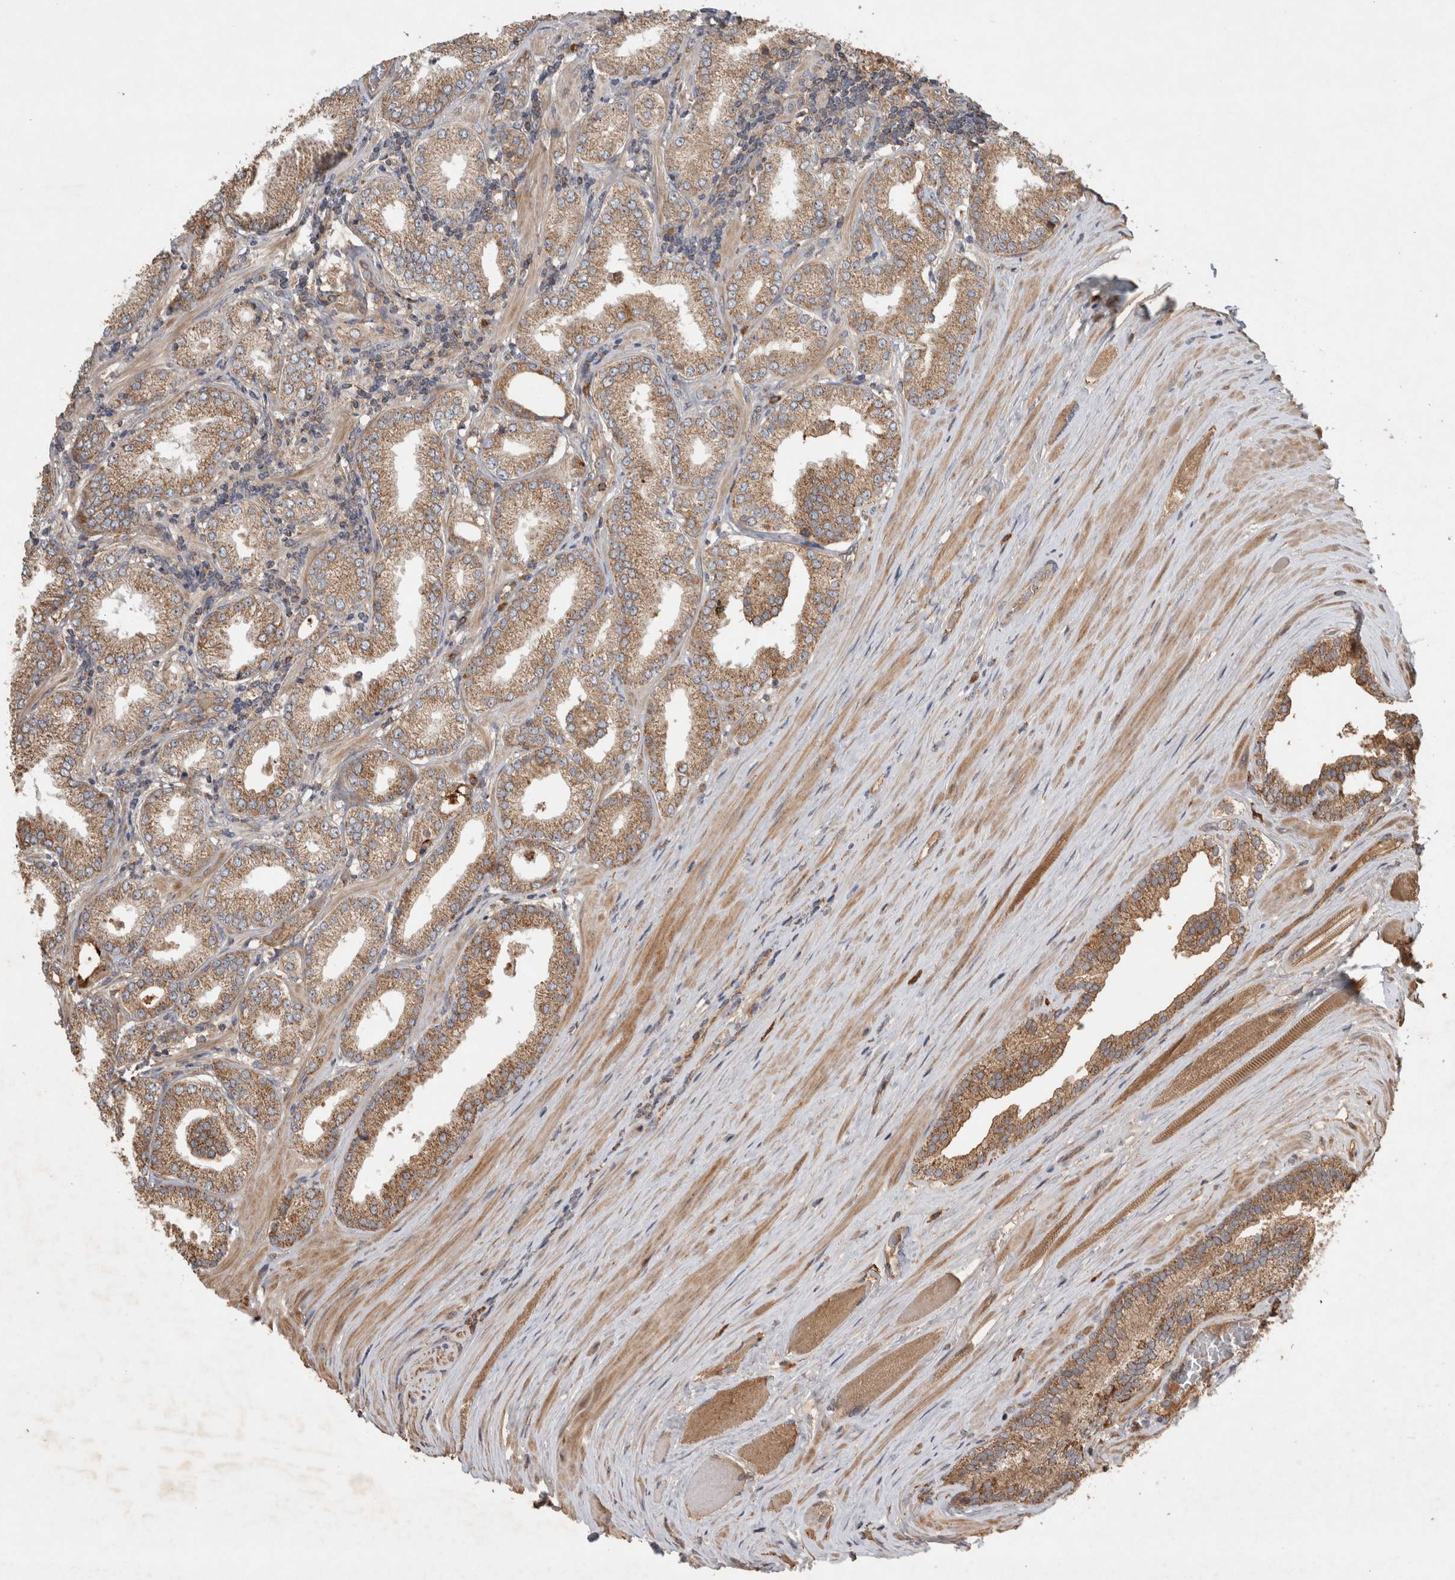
{"staining": {"intensity": "moderate", "quantity": ">75%", "location": "cytoplasmic/membranous"}, "tissue": "prostate cancer", "cell_type": "Tumor cells", "image_type": "cancer", "snomed": [{"axis": "morphology", "description": "Adenocarcinoma, Low grade"}, {"axis": "topography", "description": "Prostate"}], "caption": "Immunohistochemistry (IHC) image of human prostate adenocarcinoma (low-grade) stained for a protein (brown), which exhibits medium levels of moderate cytoplasmic/membranous staining in about >75% of tumor cells.", "gene": "SERAC1", "patient": {"sex": "male", "age": 62}}